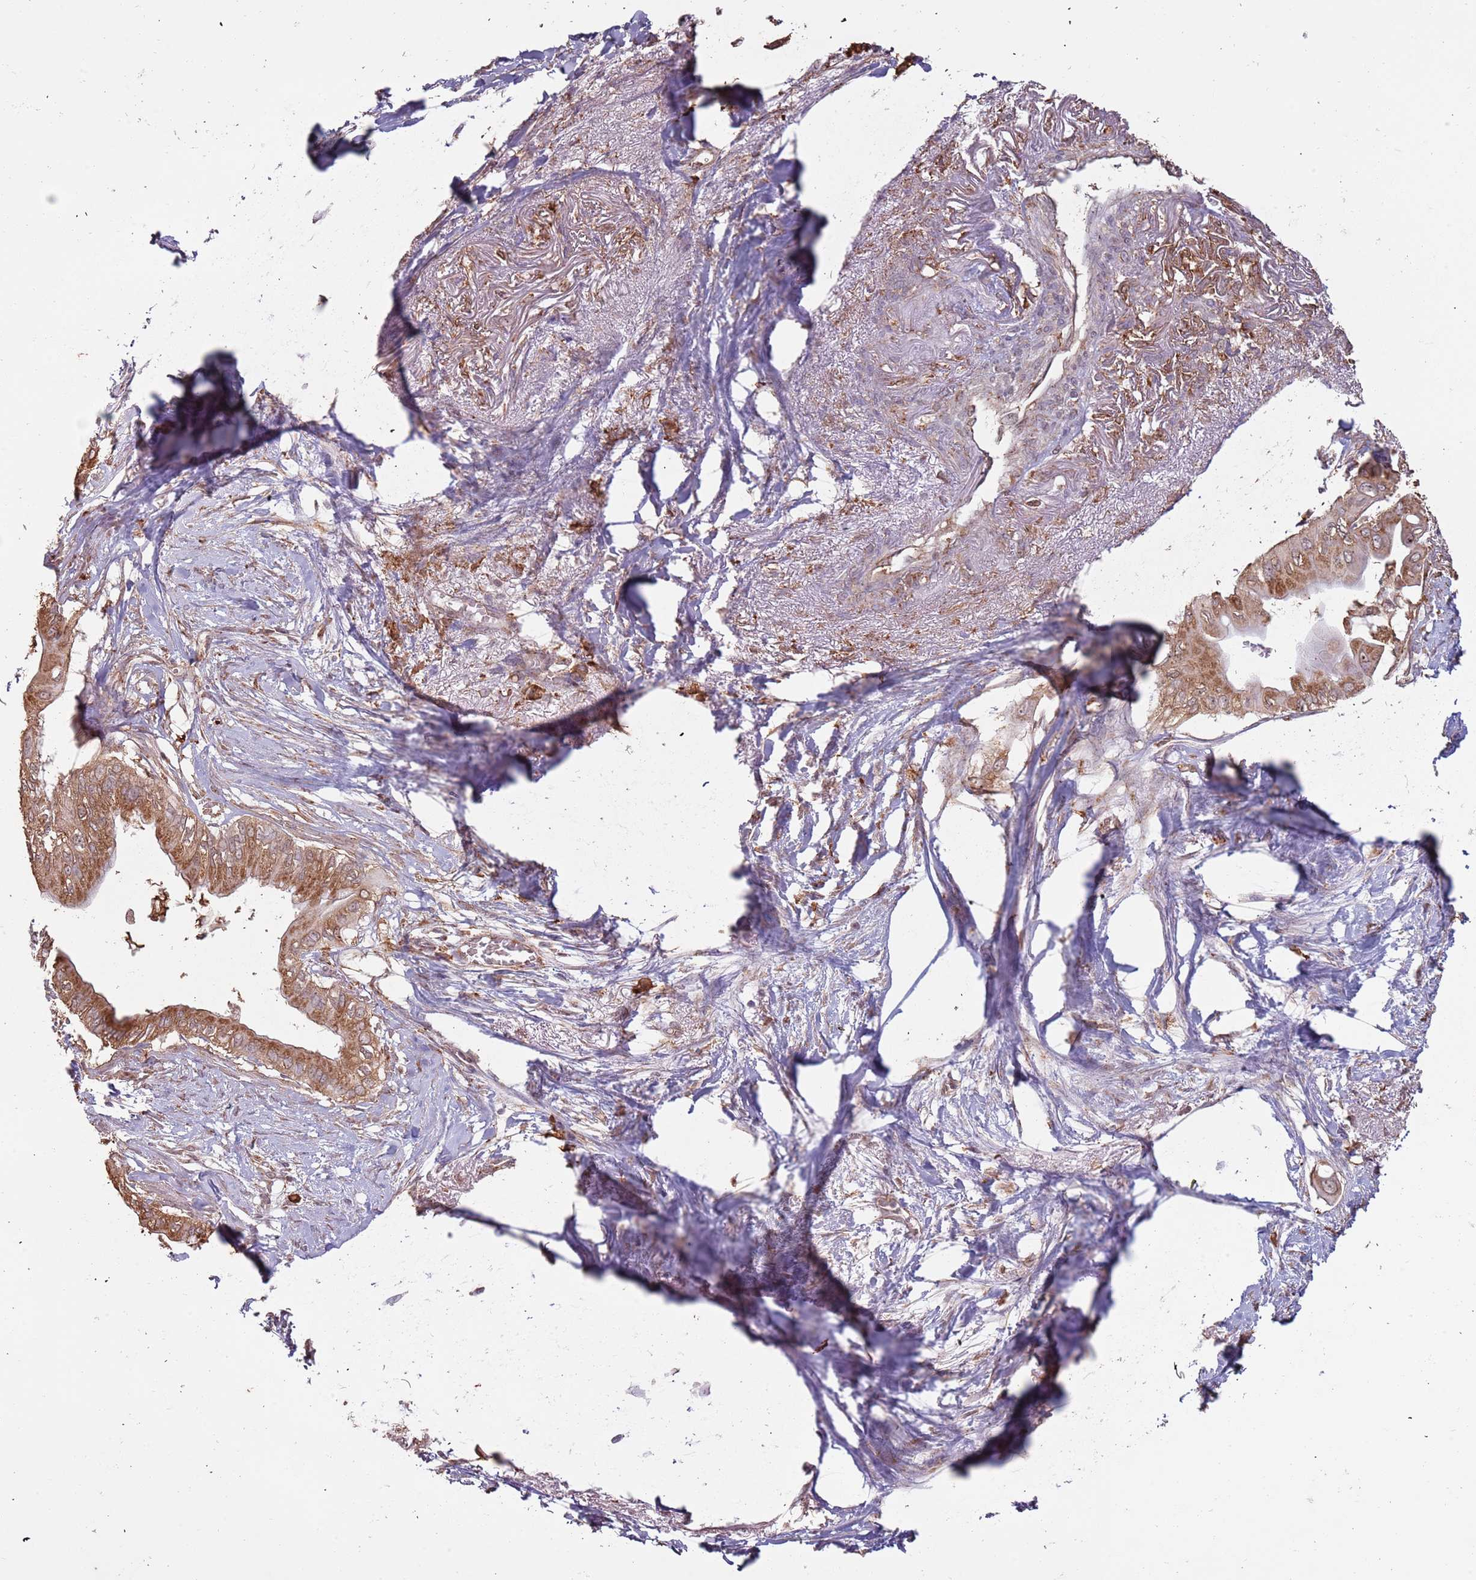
{"staining": {"intensity": "moderate", "quantity": ">75%", "location": "cytoplasmic/membranous"}, "tissue": "pancreatic cancer", "cell_type": "Tumor cells", "image_type": "cancer", "snomed": [{"axis": "morphology", "description": "Adenocarcinoma, NOS"}, {"axis": "topography", "description": "Pancreas"}], "caption": "Protein staining by immunohistochemistry (IHC) reveals moderate cytoplasmic/membranous positivity in approximately >75% of tumor cells in pancreatic adenocarcinoma. Immunohistochemistry (ihc) stains the protein of interest in brown and the nuclei are stained blue.", "gene": "ATOSB", "patient": {"sex": "male", "age": 71}}